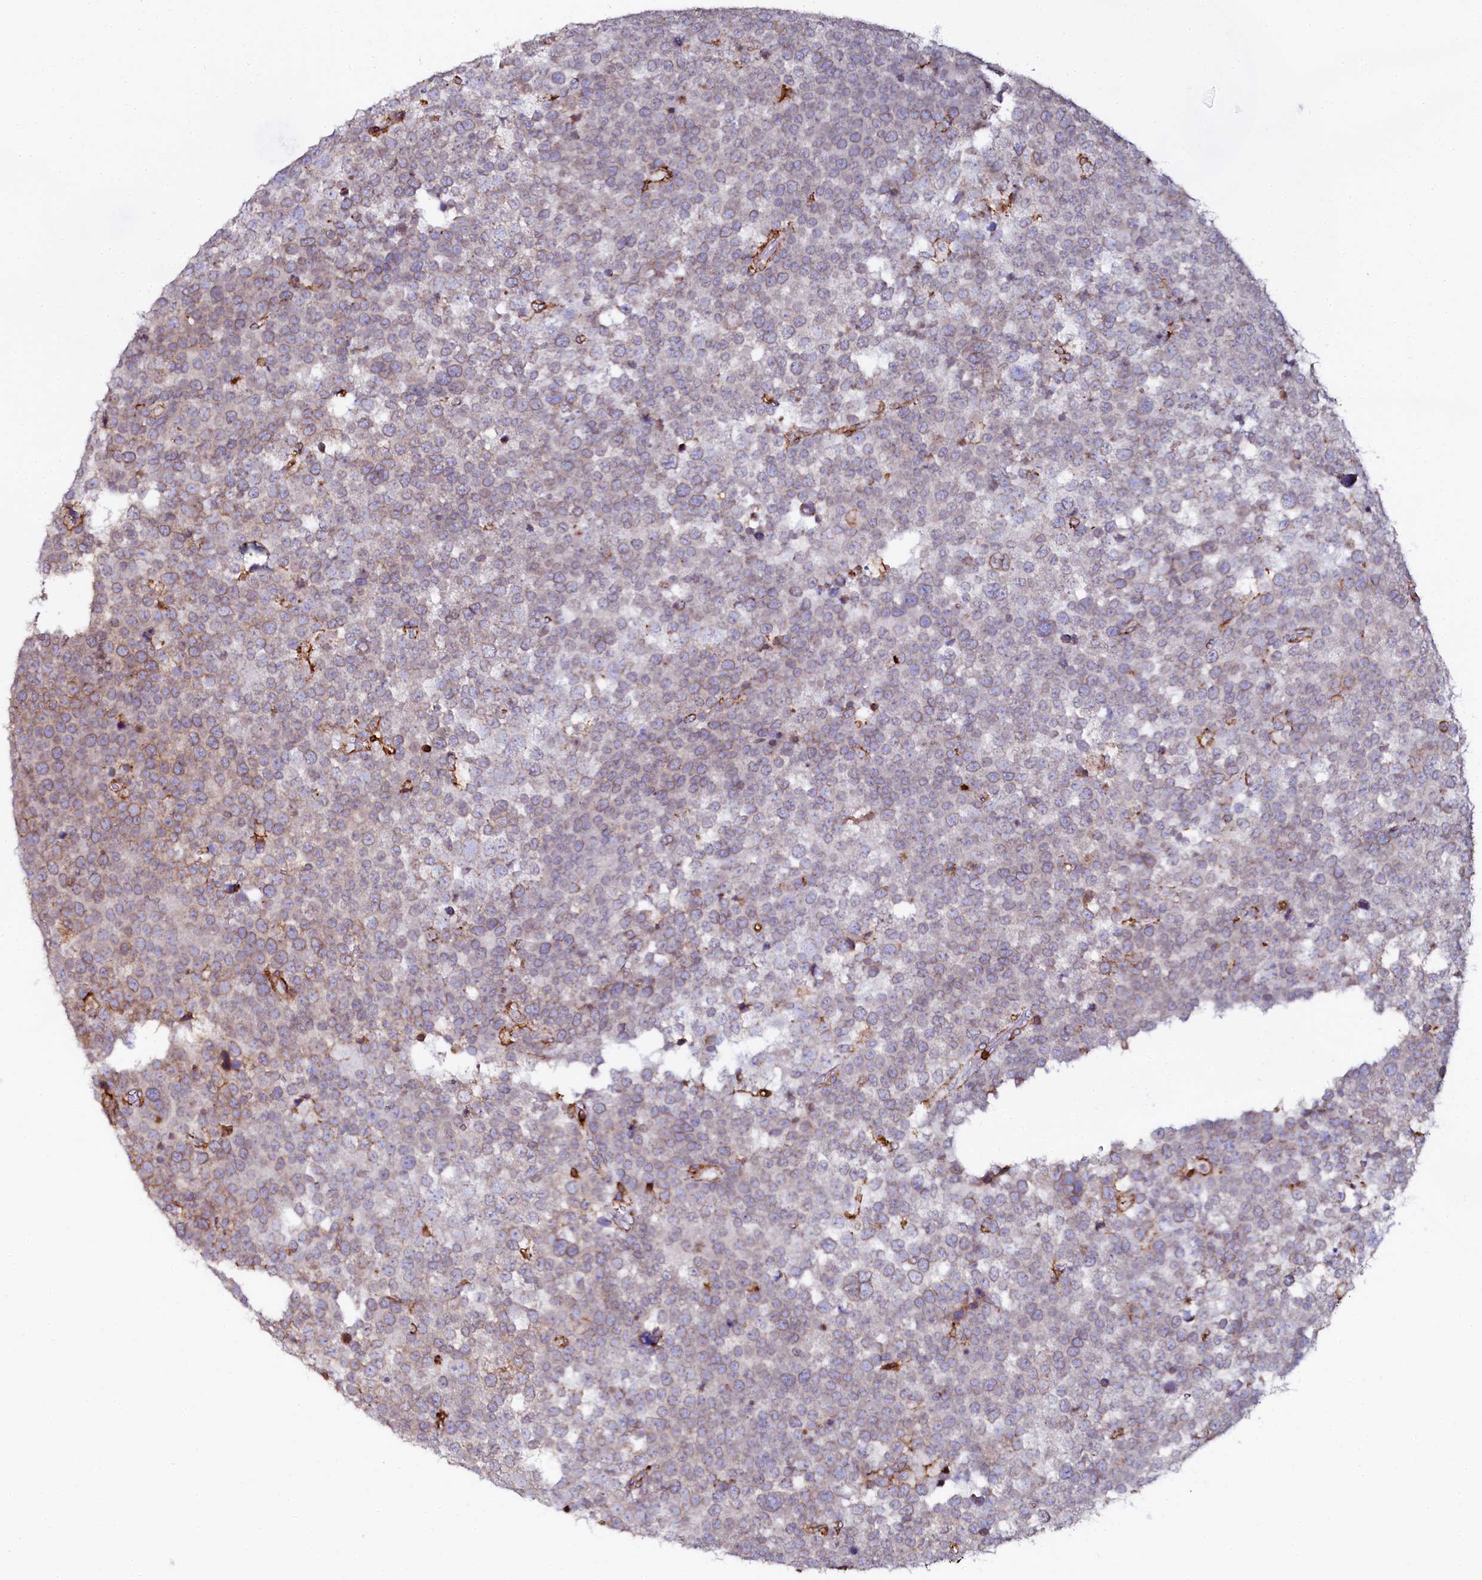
{"staining": {"intensity": "weak", "quantity": "25%-75%", "location": "cytoplasmic/membranous"}, "tissue": "testis cancer", "cell_type": "Tumor cells", "image_type": "cancer", "snomed": [{"axis": "morphology", "description": "Seminoma, NOS"}, {"axis": "topography", "description": "Testis"}], "caption": "Immunohistochemical staining of seminoma (testis) demonstrates low levels of weak cytoplasmic/membranous staining in approximately 25%-75% of tumor cells.", "gene": "AAAS", "patient": {"sex": "male", "age": 71}}